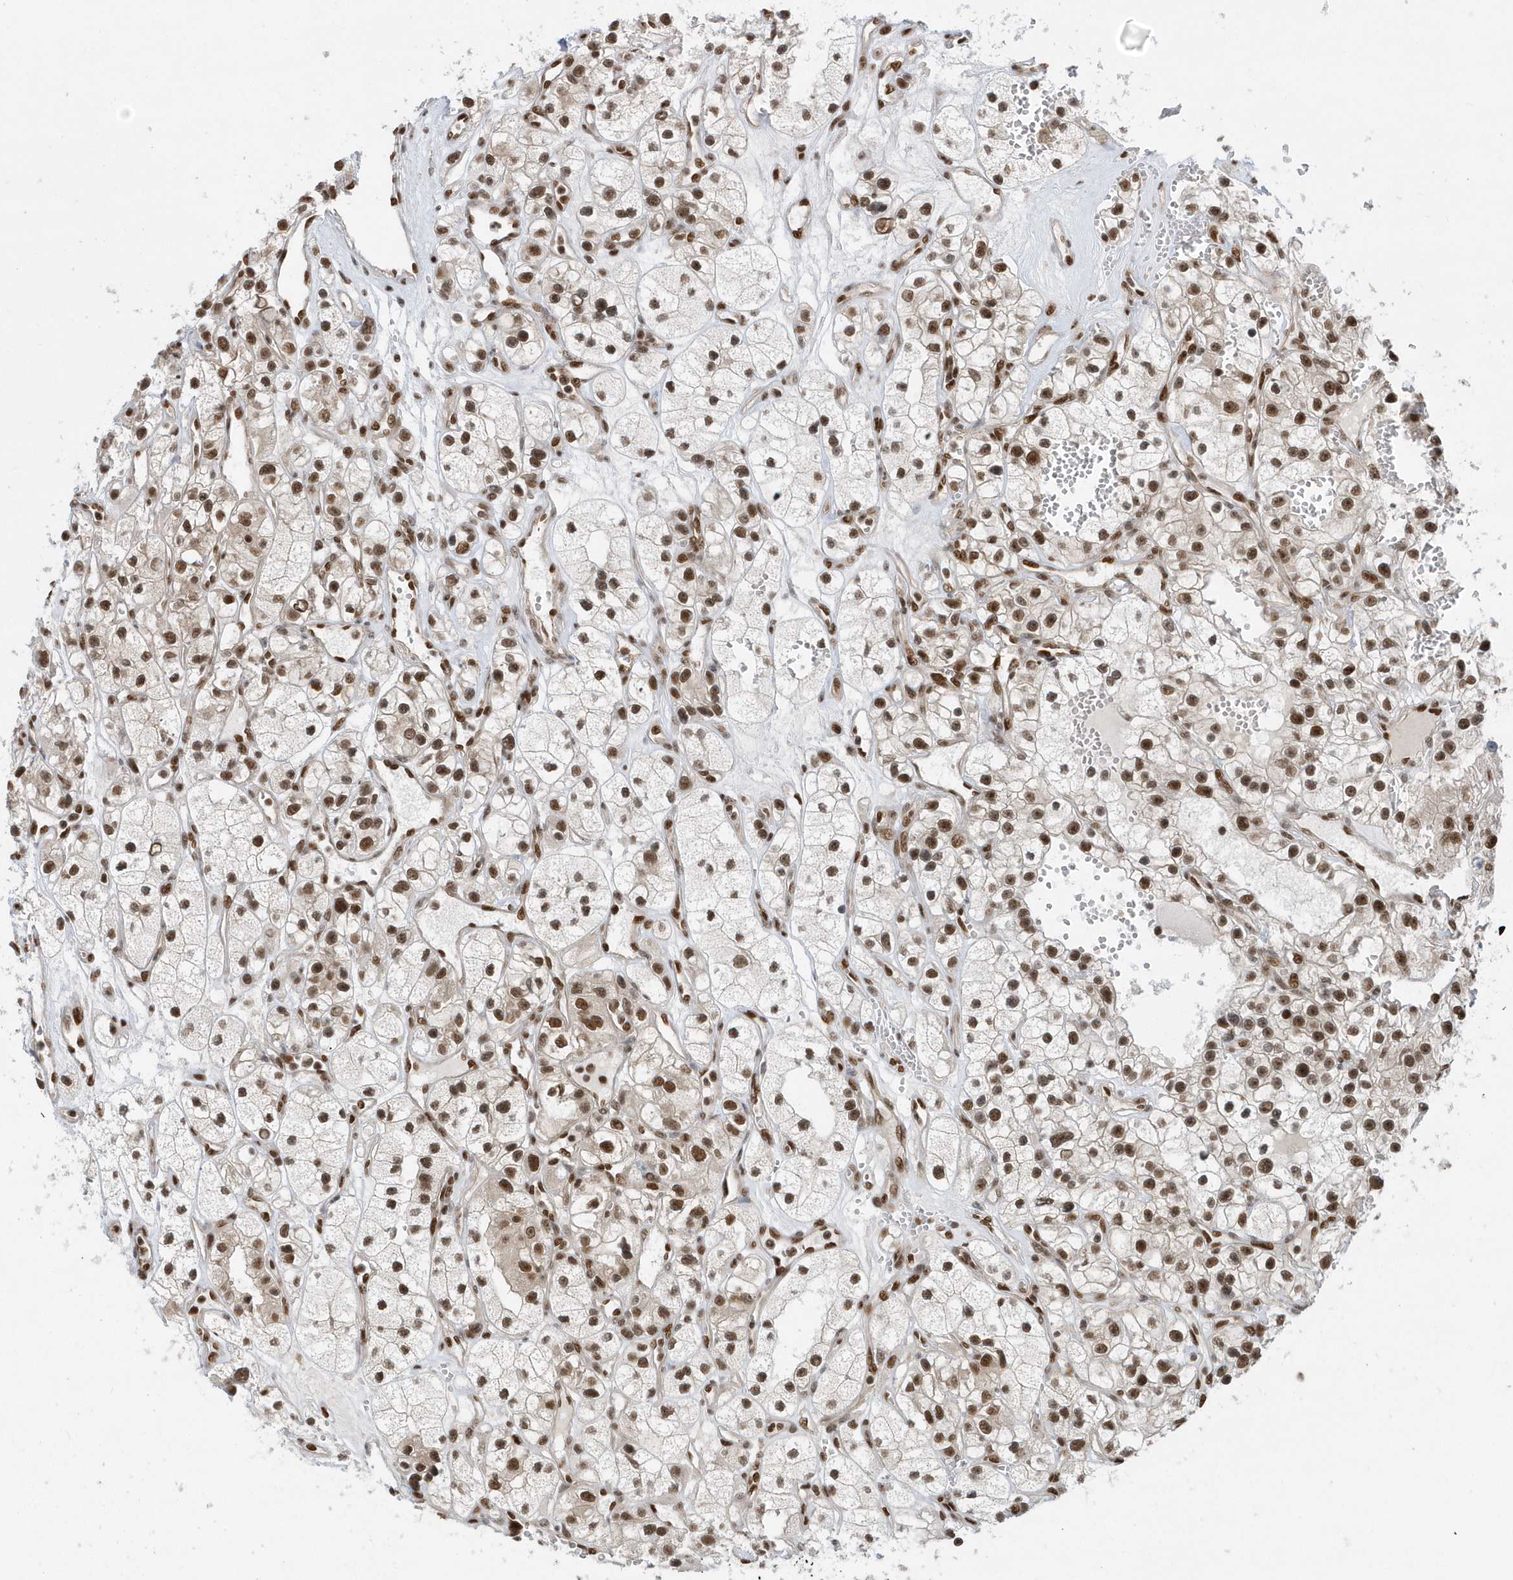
{"staining": {"intensity": "strong", "quantity": ">75%", "location": "nuclear"}, "tissue": "renal cancer", "cell_type": "Tumor cells", "image_type": "cancer", "snomed": [{"axis": "morphology", "description": "Adenocarcinoma, NOS"}, {"axis": "topography", "description": "Kidney"}], "caption": "A brown stain labels strong nuclear expression of a protein in renal cancer (adenocarcinoma) tumor cells. The staining was performed using DAB to visualize the protein expression in brown, while the nuclei were stained in blue with hematoxylin (Magnification: 20x).", "gene": "SEPHS1", "patient": {"sex": "female", "age": 57}}